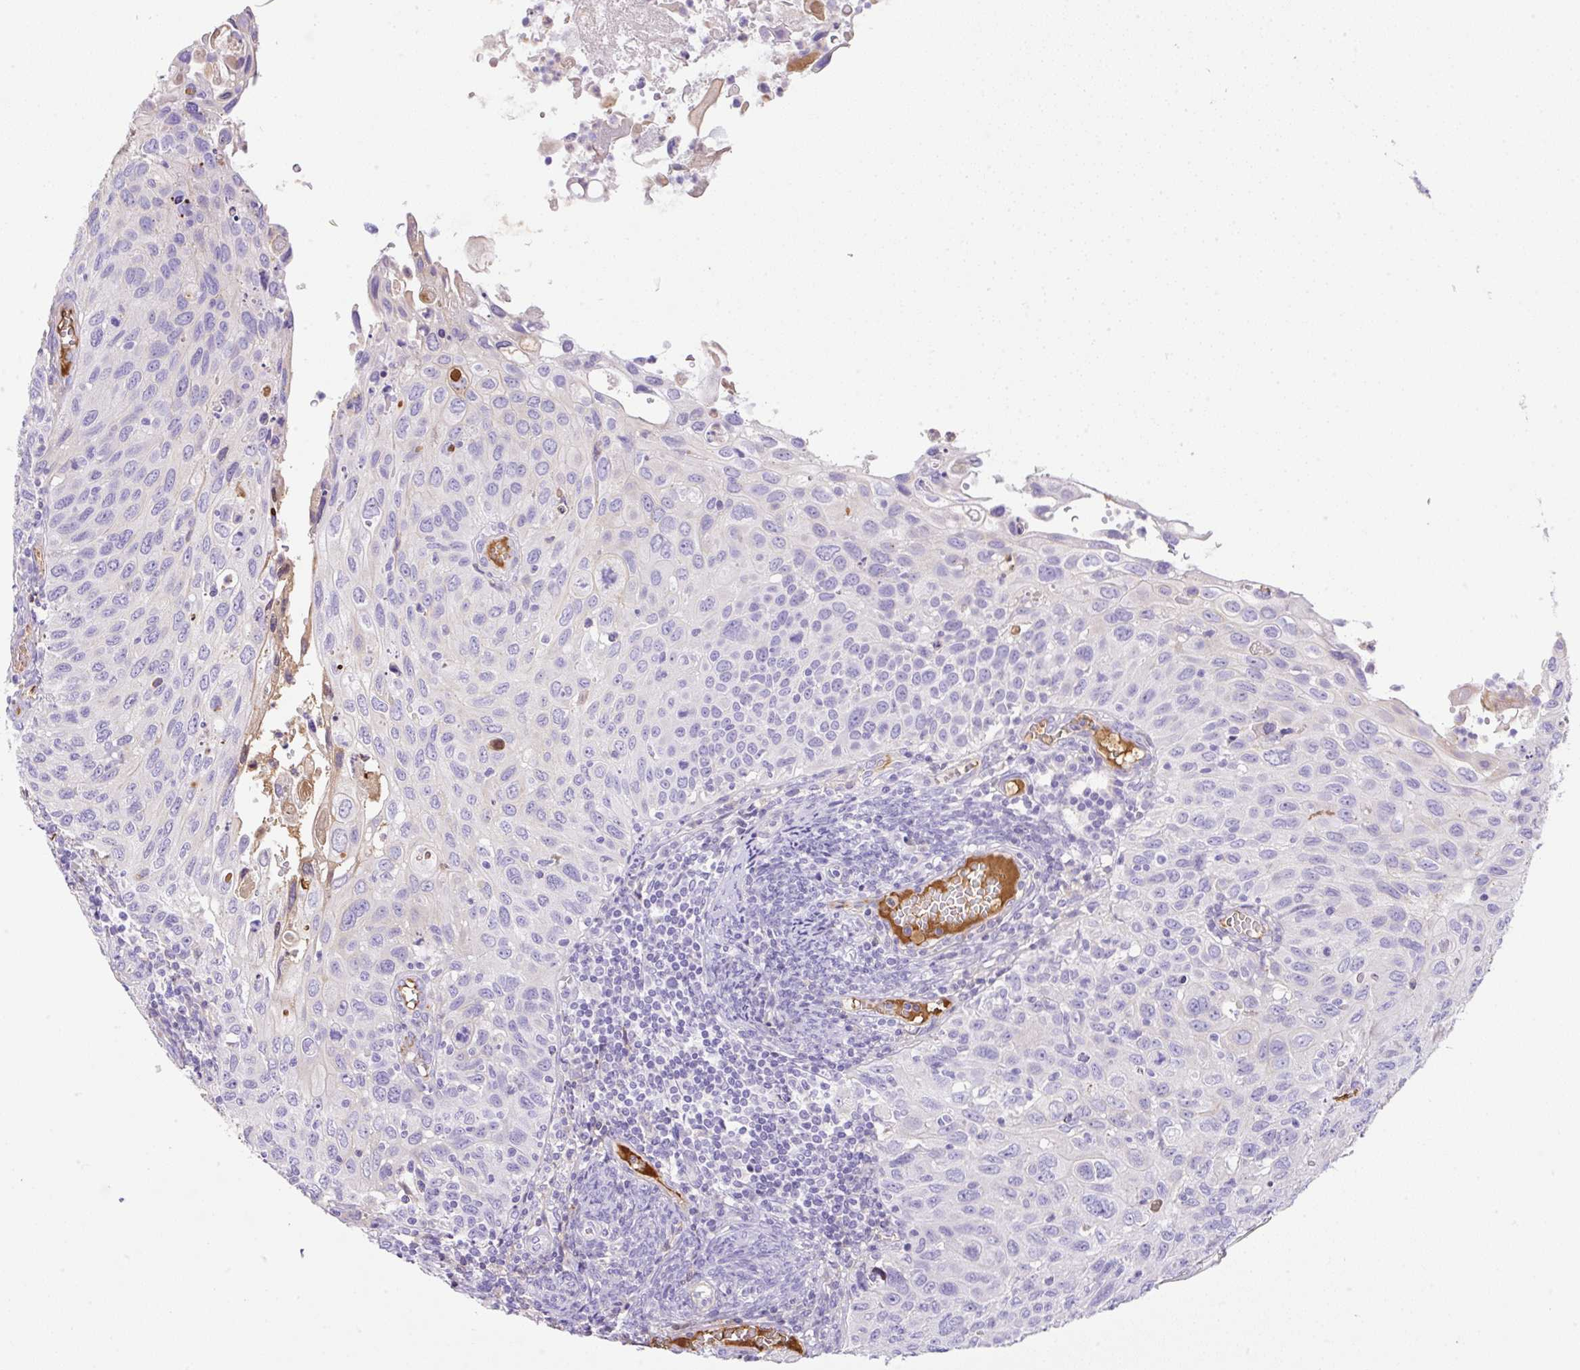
{"staining": {"intensity": "negative", "quantity": "none", "location": "none"}, "tissue": "cervical cancer", "cell_type": "Tumor cells", "image_type": "cancer", "snomed": [{"axis": "morphology", "description": "Squamous cell carcinoma, NOS"}, {"axis": "topography", "description": "Cervix"}], "caption": "This is an immunohistochemistry (IHC) photomicrograph of human cervical cancer (squamous cell carcinoma). There is no positivity in tumor cells.", "gene": "TDRD15", "patient": {"sex": "female", "age": 70}}